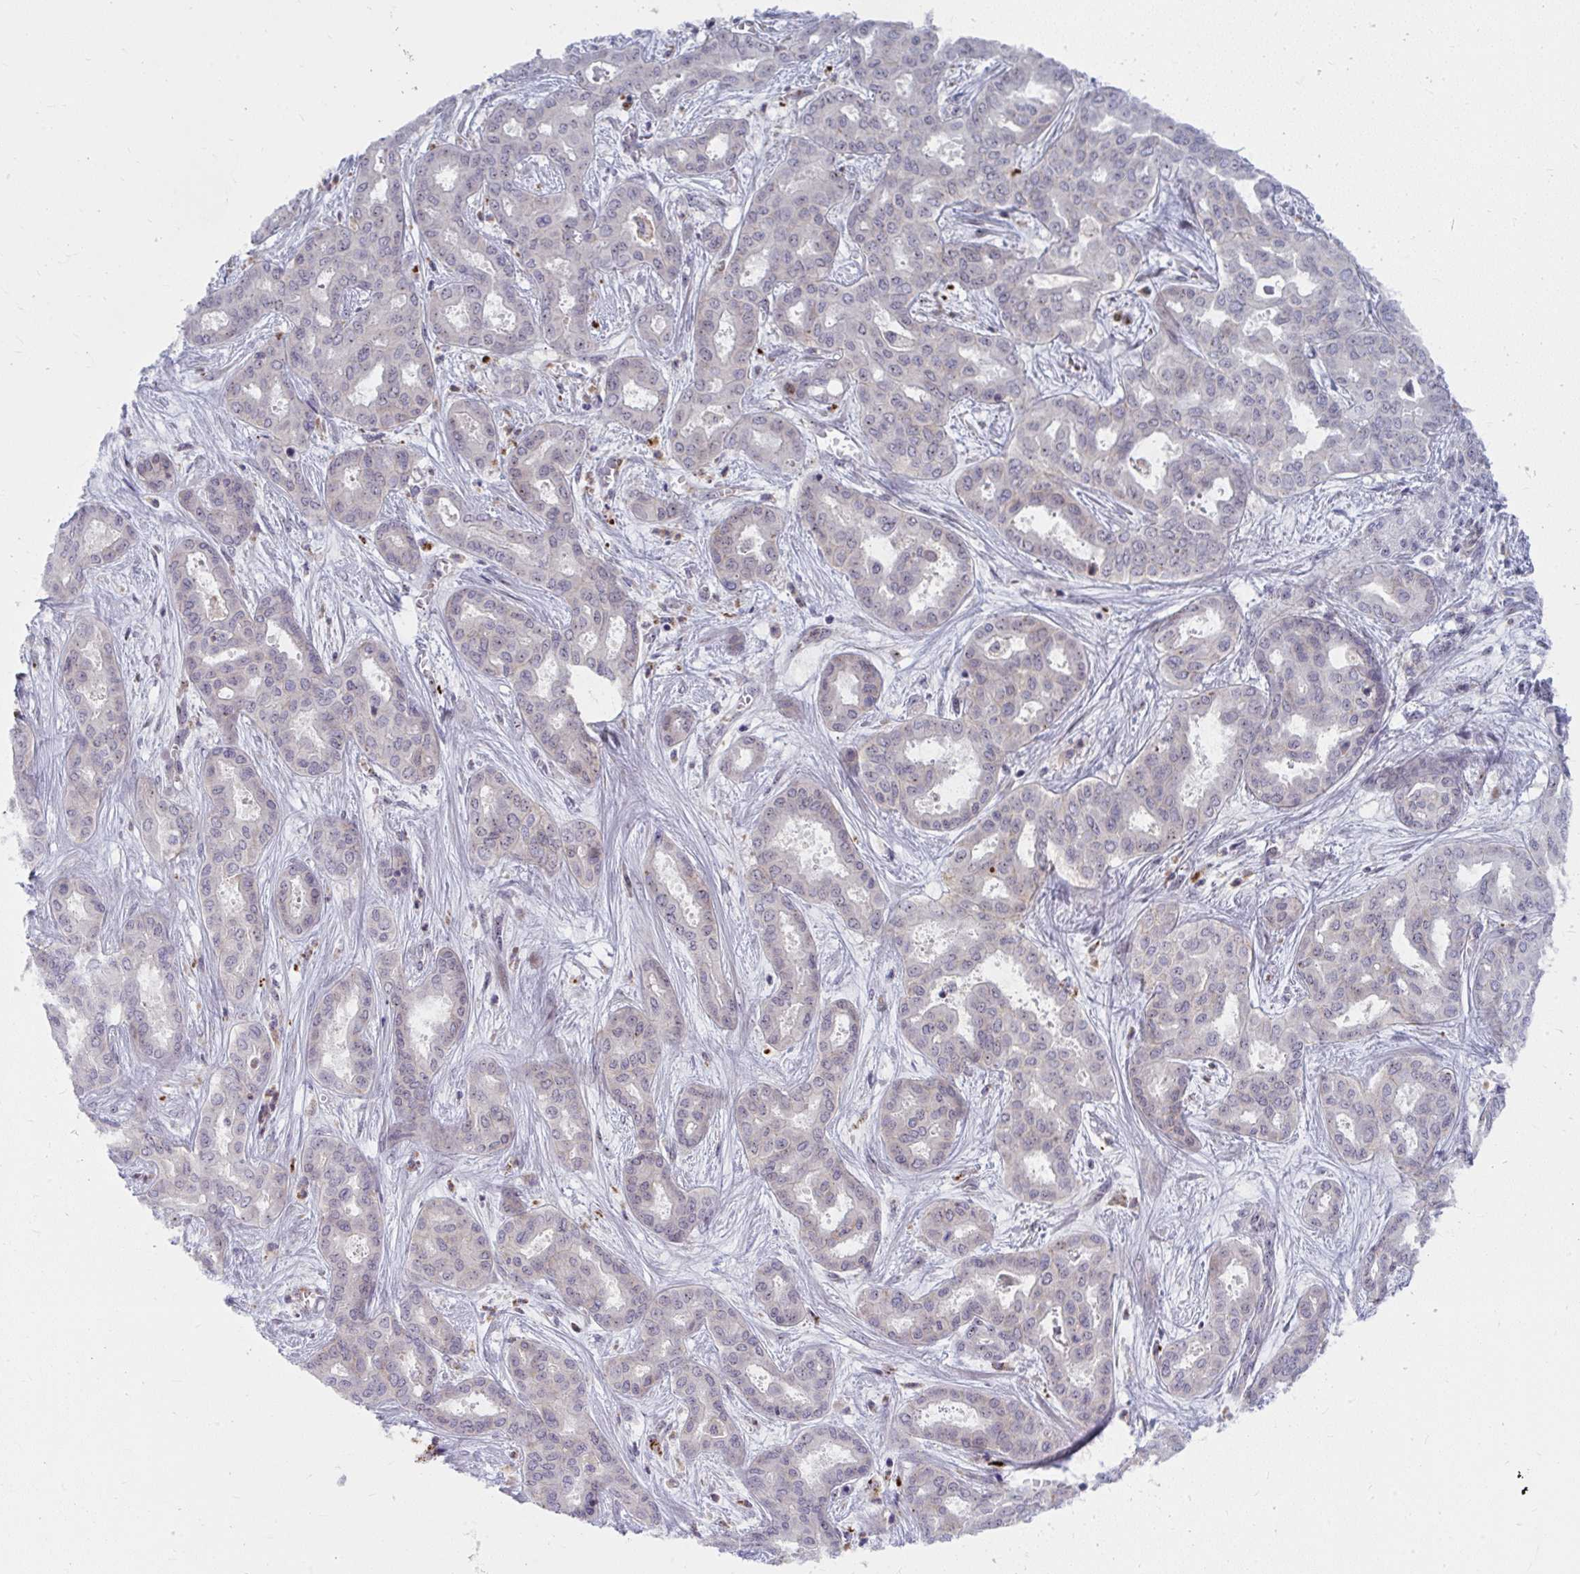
{"staining": {"intensity": "weak", "quantity": "25%-75%", "location": "cytoplasmic/membranous,nuclear"}, "tissue": "liver cancer", "cell_type": "Tumor cells", "image_type": "cancer", "snomed": [{"axis": "morphology", "description": "Cholangiocarcinoma"}, {"axis": "topography", "description": "Liver"}], "caption": "Tumor cells show low levels of weak cytoplasmic/membranous and nuclear positivity in about 25%-75% of cells in liver cancer (cholangiocarcinoma).", "gene": "MUS81", "patient": {"sex": "female", "age": 64}}